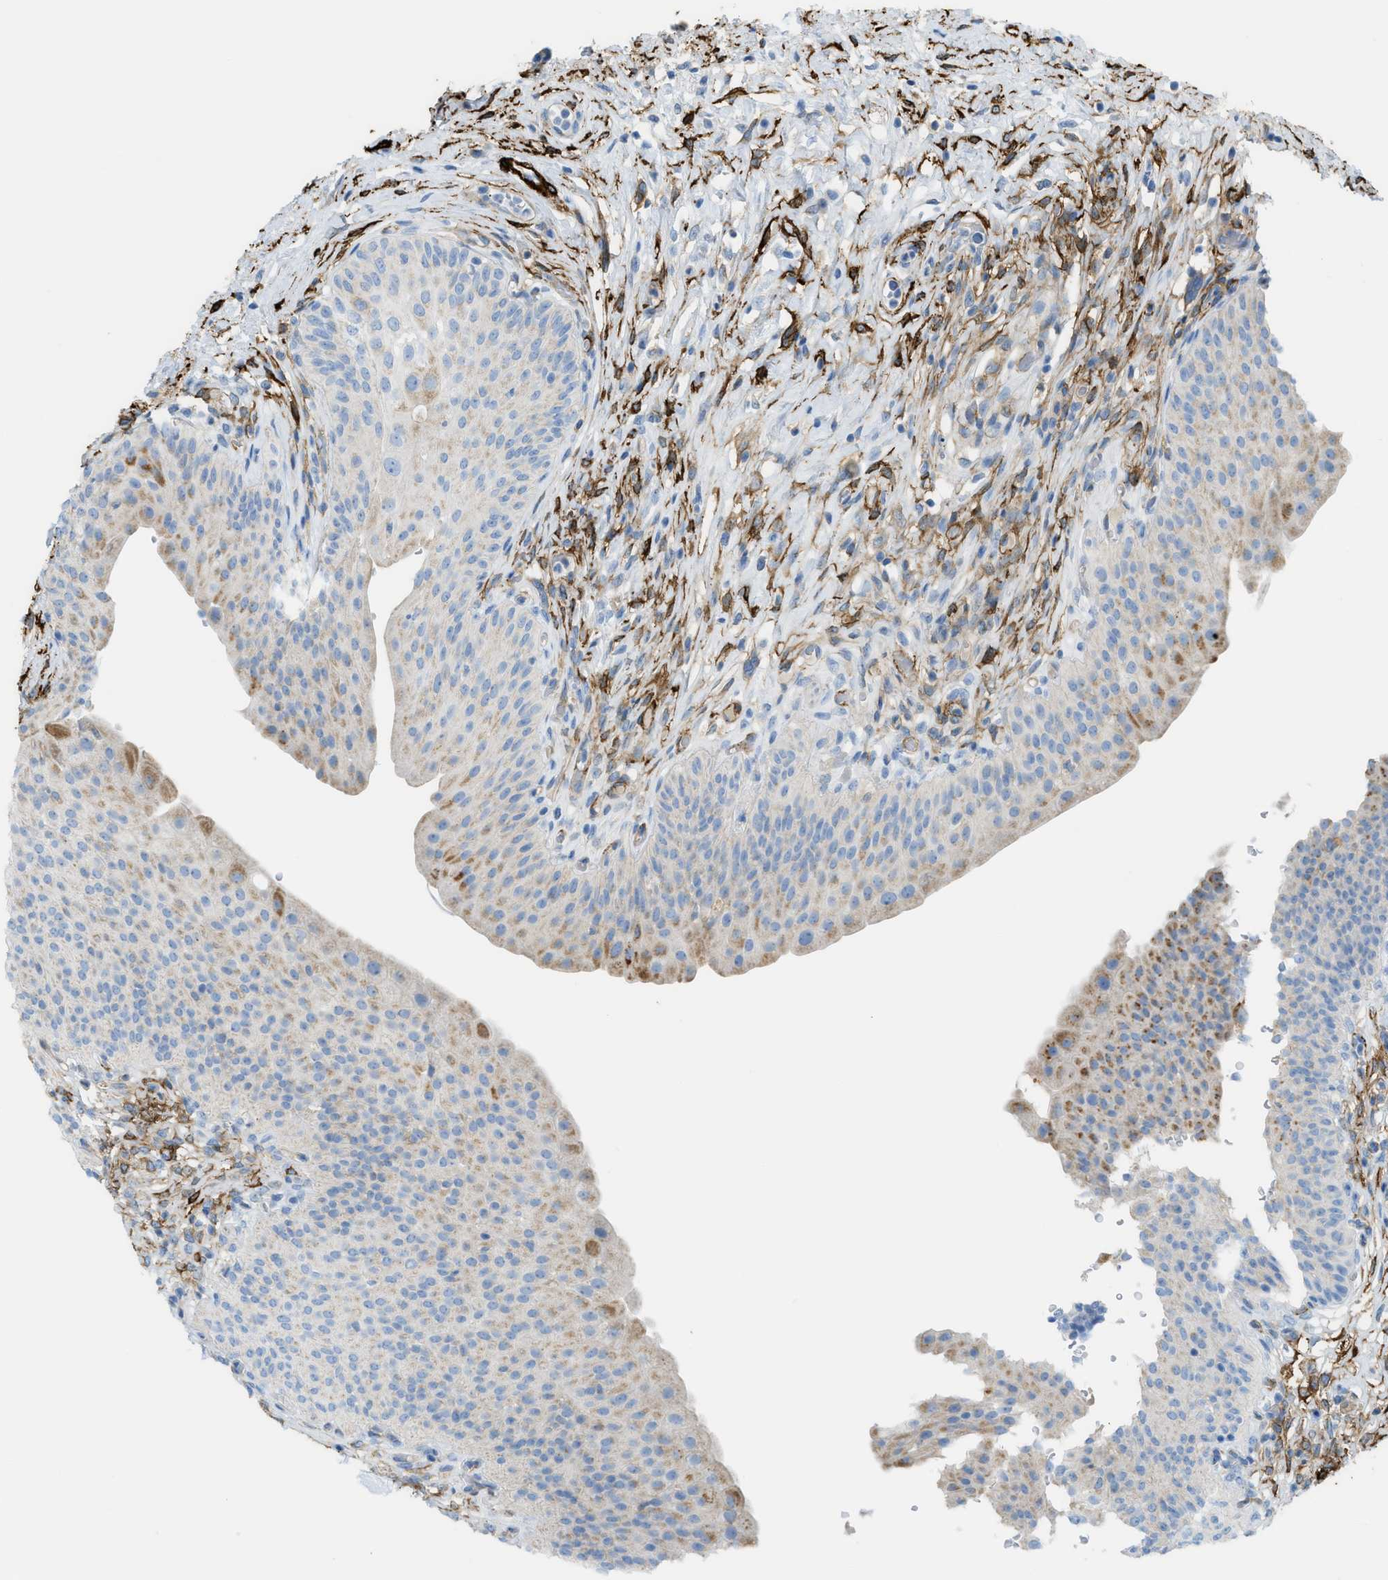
{"staining": {"intensity": "weak", "quantity": "<25%", "location": "cytoplasmic/membranous"}, "tissue": "urinary bladder", "cell_type": "Urothelial cells", "image_type": "normal", "snomed": [{"axis": "morphology", "description": "Normal tissue, NOS"}, {"axis": "topography", "description": "Urinary bladder"}], "caption": "A high-resolution histopathology image shows immunohistochemistry staining of benign urinary bladder, which demonstrates no significant staining in urothelial cells.", "gene": "MYH11", "patient": {"sex": "male", "age": 46}}